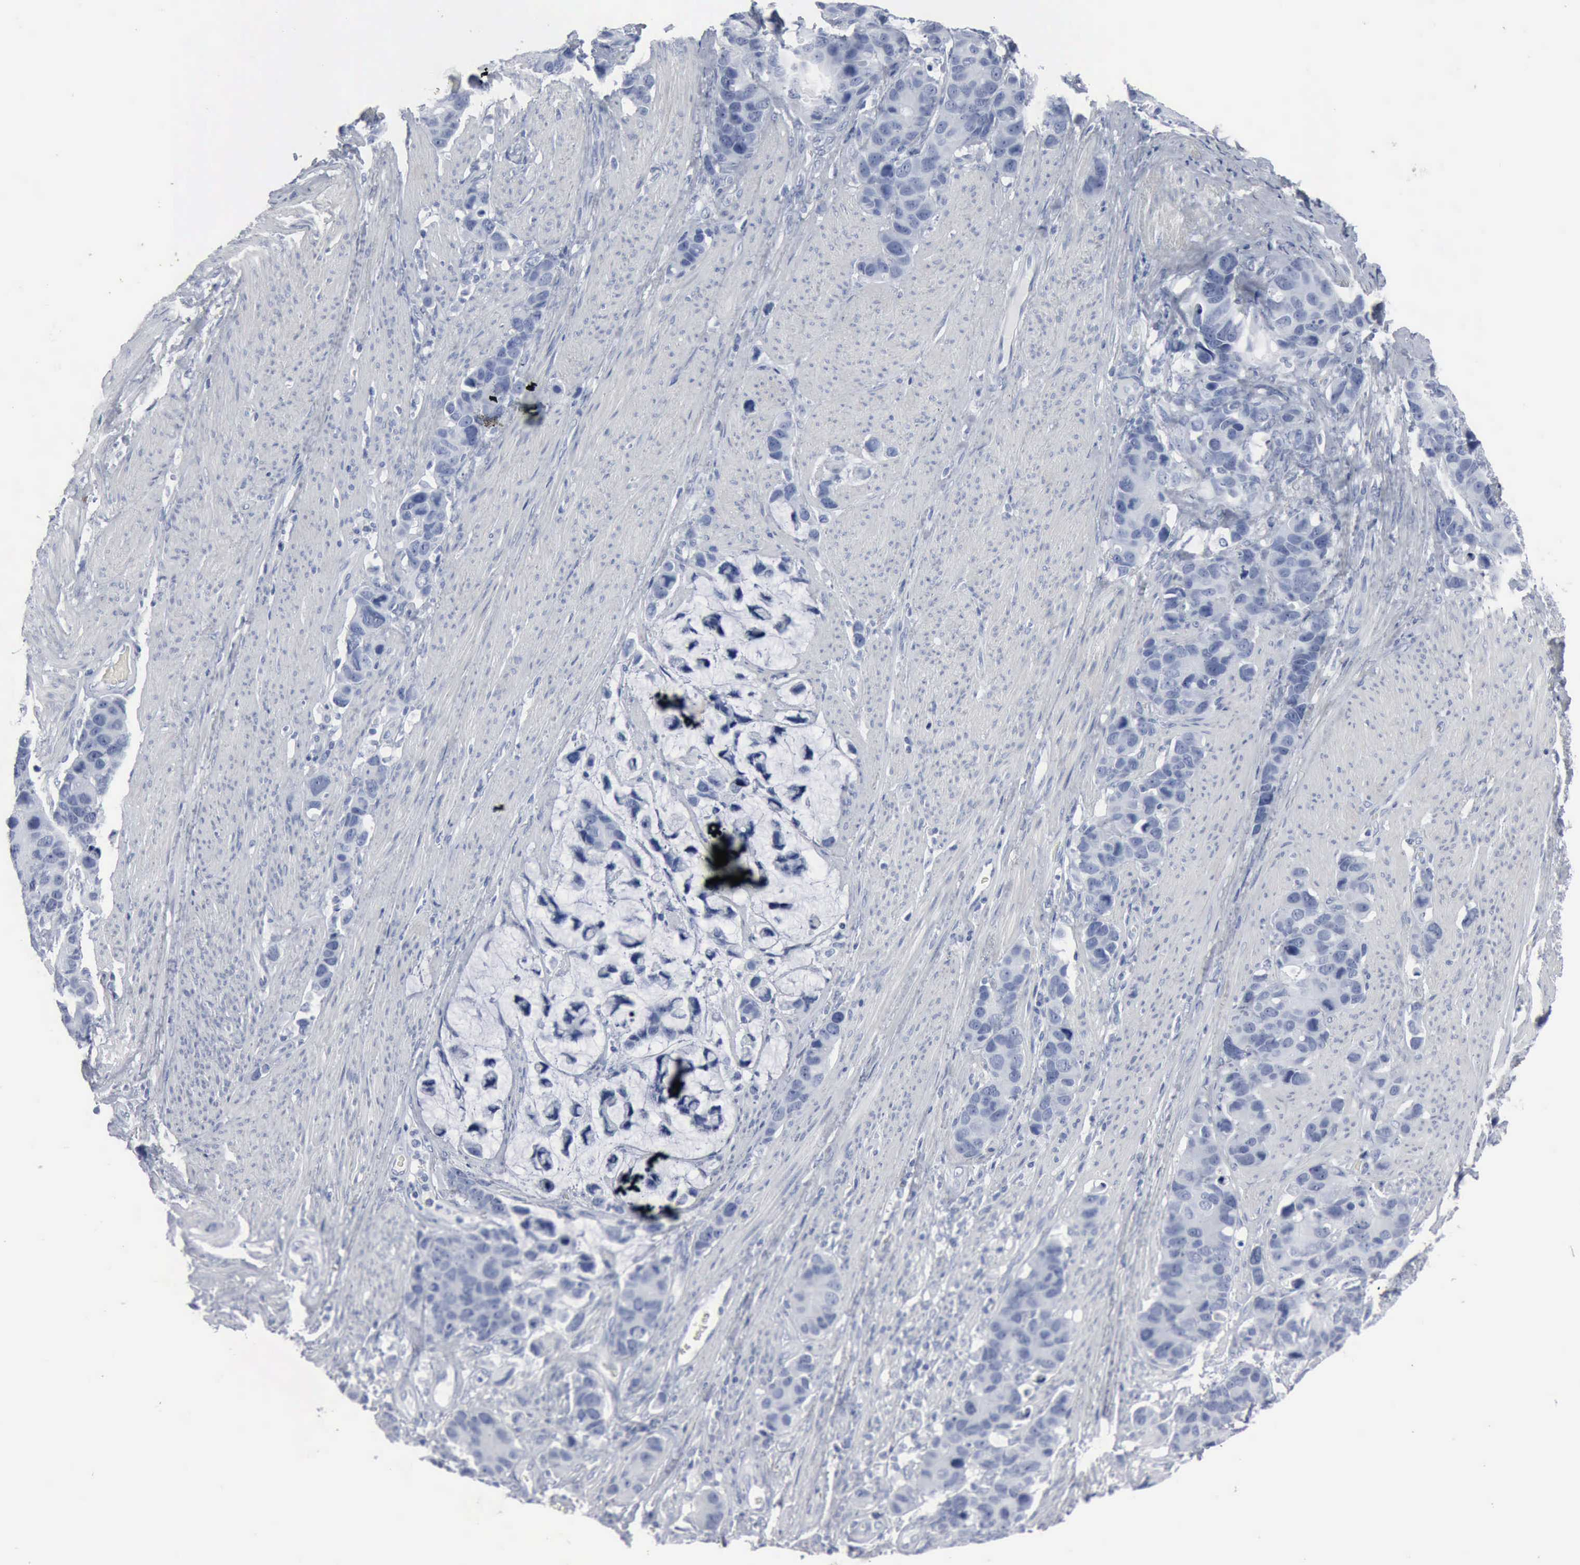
{"staining": {"intensity": "negative", "quantity": "none", "location": "none"}, "tissue": "stomach cancer", "cell_type": "Tumor cells", "image_type": "cancer", "snomed": [{"axis": "morphology", "description": "Adenocarcinoma, NOS"}, {"axis": "topography", "description": "Stomach, upper"}], "caption": "Stomach cancer was stained to show a protein in brown. There is no significant staining in tumor cells.", "gene": "DMD", "patient": {"sex": "male", "age": 71}}